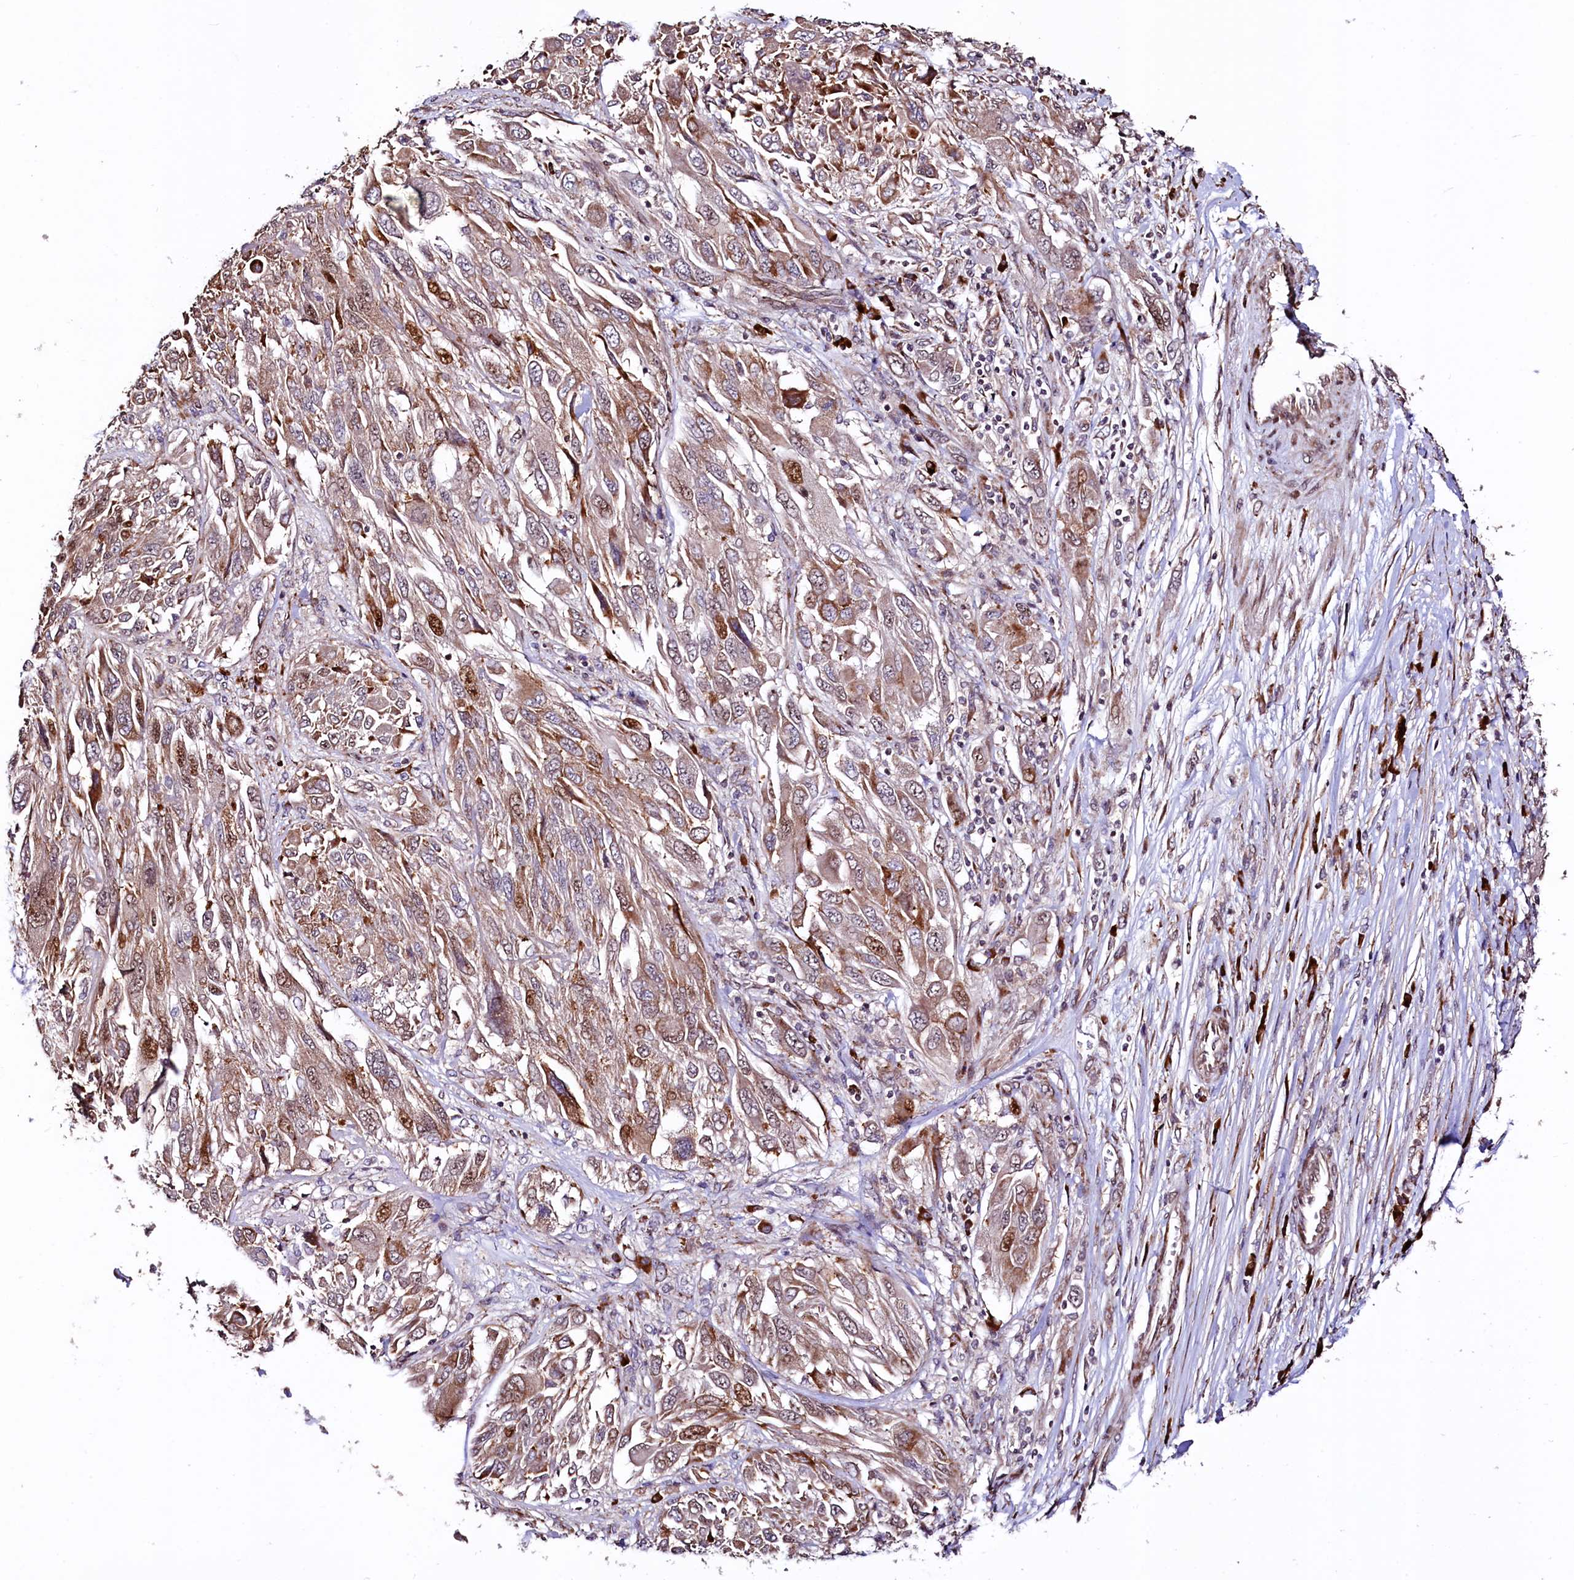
{"staining": {"intensity": "moderate", "quantity": "25%-75%", "location": "cytoplasmic/membranous,nuclear"}, "tissue": "melanoma", "cell_type": "Tumor cells", "image_type": "cancer", "snomed": [{"axis": "morphology", "description": "Malignant melanoma, NOS"}, {"axis": "topography", "description": "Skin"}], "caption": "There is medium levels of moderate cytoplasmic/membranous and nuclear expression in tumor cells of melanoma, as demonstrated by immunohistochemical staining (brown color).", "gene": "C5orf15", "patient": {"sex": "female", "age": 91}}